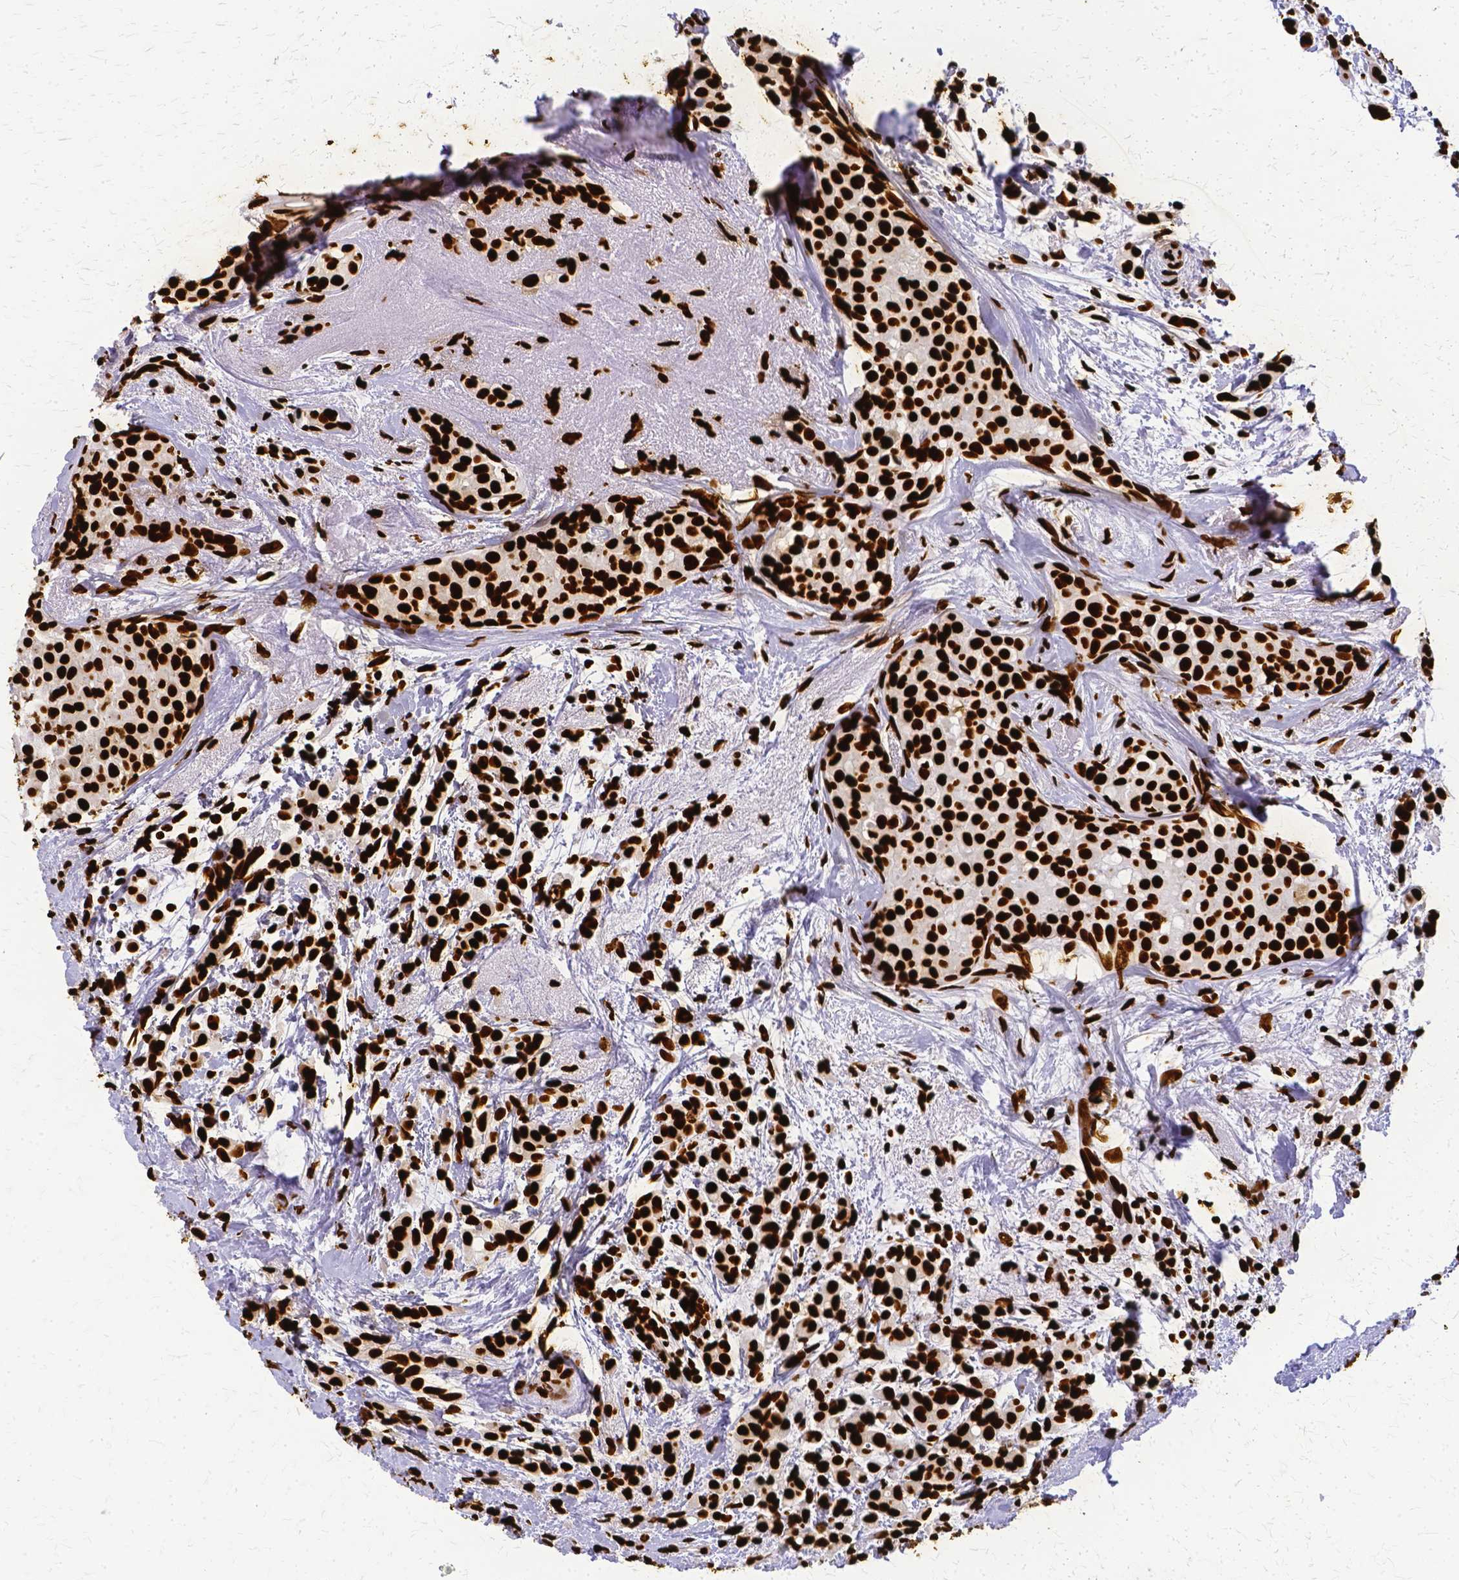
{"staining": {"intensity": "strong", "quantity": ">75%", "location": "nuclear"}, "tissue": "breast cancer", "cell_type": "Tumor cells", "image_type": "cancer", "snomed": [{"axis": "morphology", "description": "Lobular carcinoma"}, {"axis": "topography", "description": "Breast"}], "caption": "The photomicrograph exhibits a brown stain indicating the presence of a protein in the nuclear of tumor cells in breast lobular carcinoma.", "gene": "SFPQ", "patient": {"sex": "female", "age": 68}}